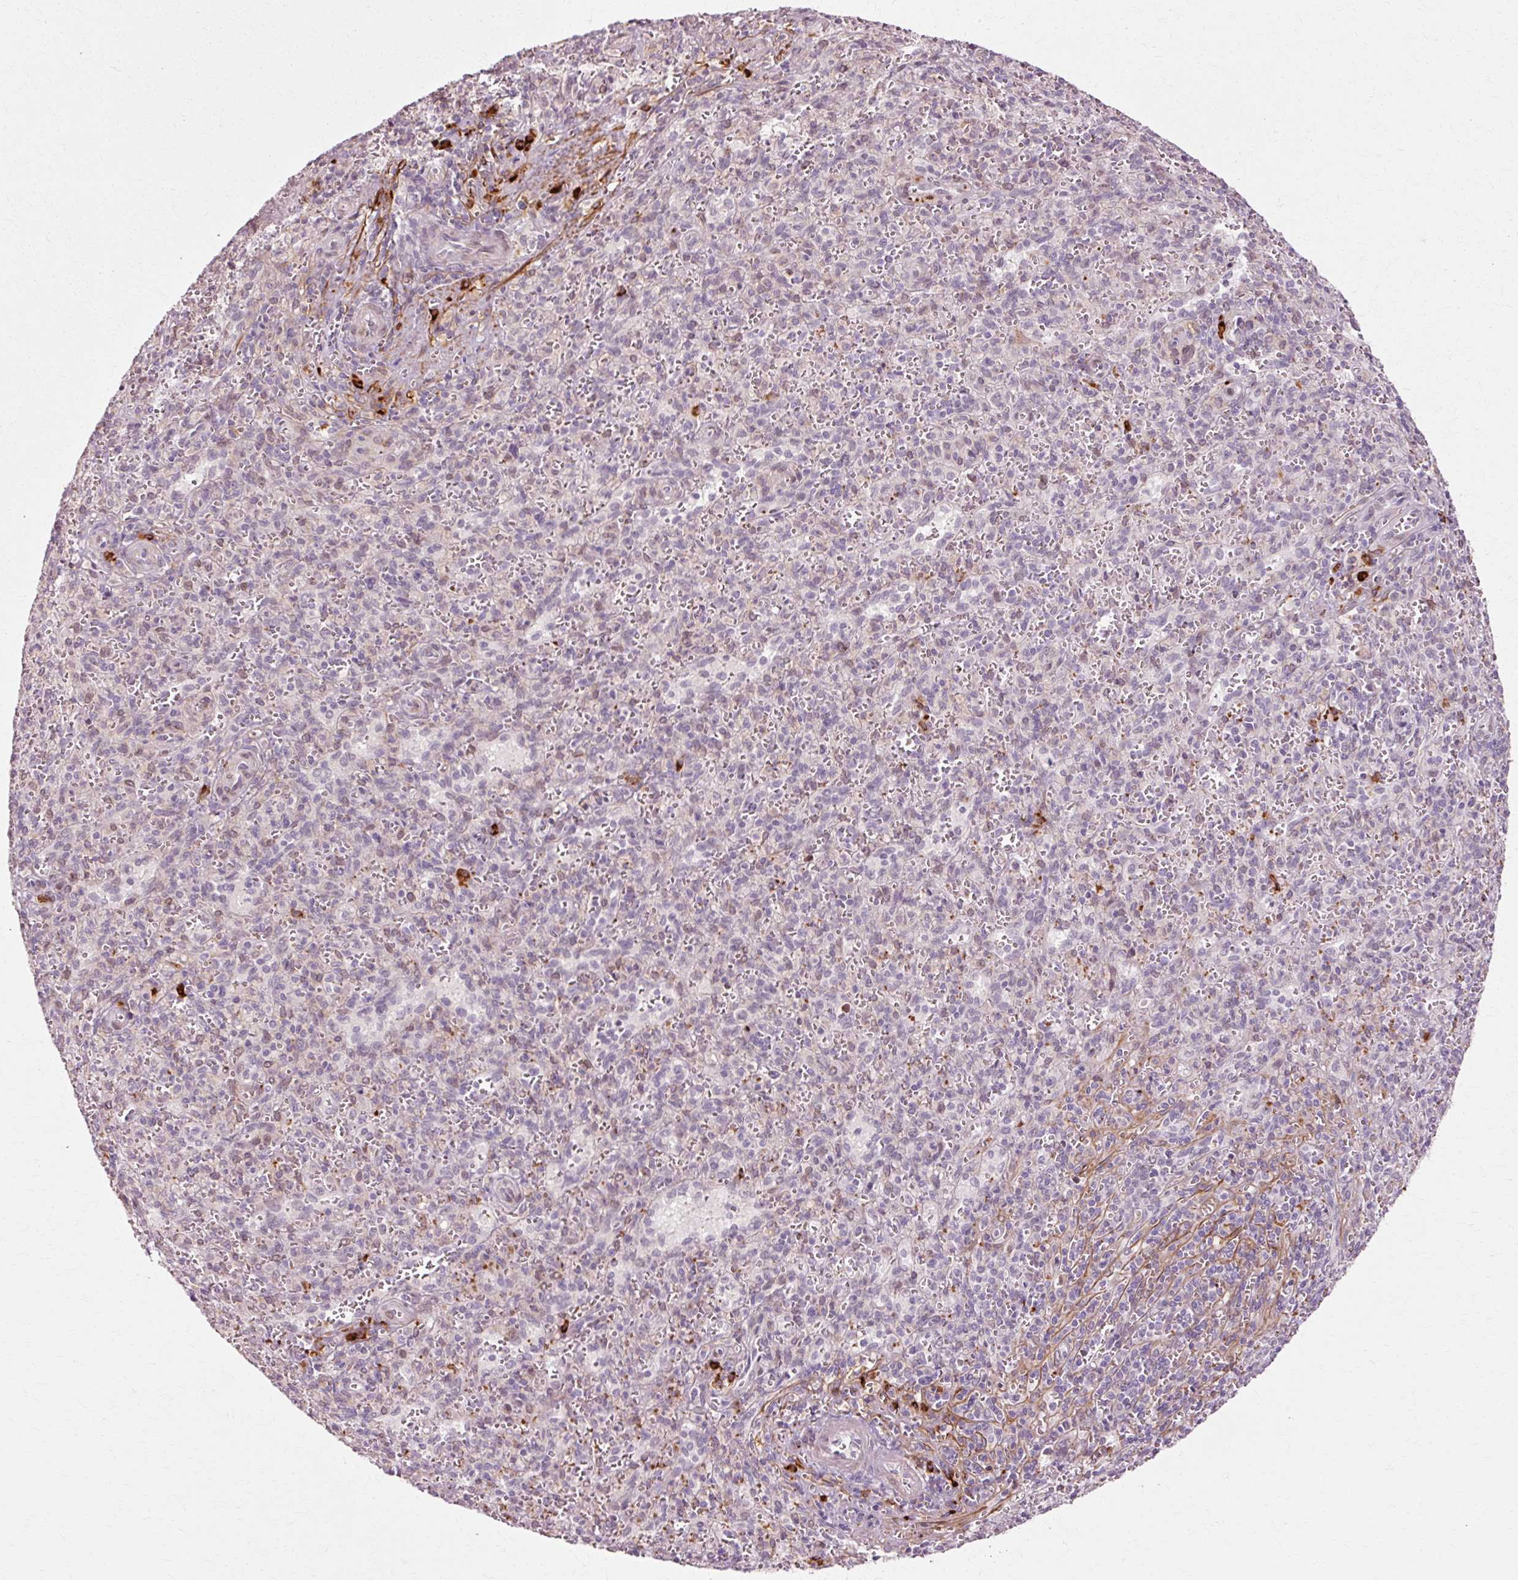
{"staining": {"intensity": "strong", "quantity": "<25%", "location": "cytoplasmic/membranous"}, "tissue": "spleen", "cell_type": "Cells in red pulp", "image_type": "normal", "snomed": [{"axis": "morphology", "description": "Normal tissue, NOS"}, {"axis": "topography", "description": "Spleen"}], "caption": "Immunohistochemistry (IHC) of normal human spleen shows medium levels of strong cytoplasmic/membranous positivity in approximately <25% of cells in red pulp.", "gene": "RANBP2", "patient": {"sex": "female", "age": 26}}